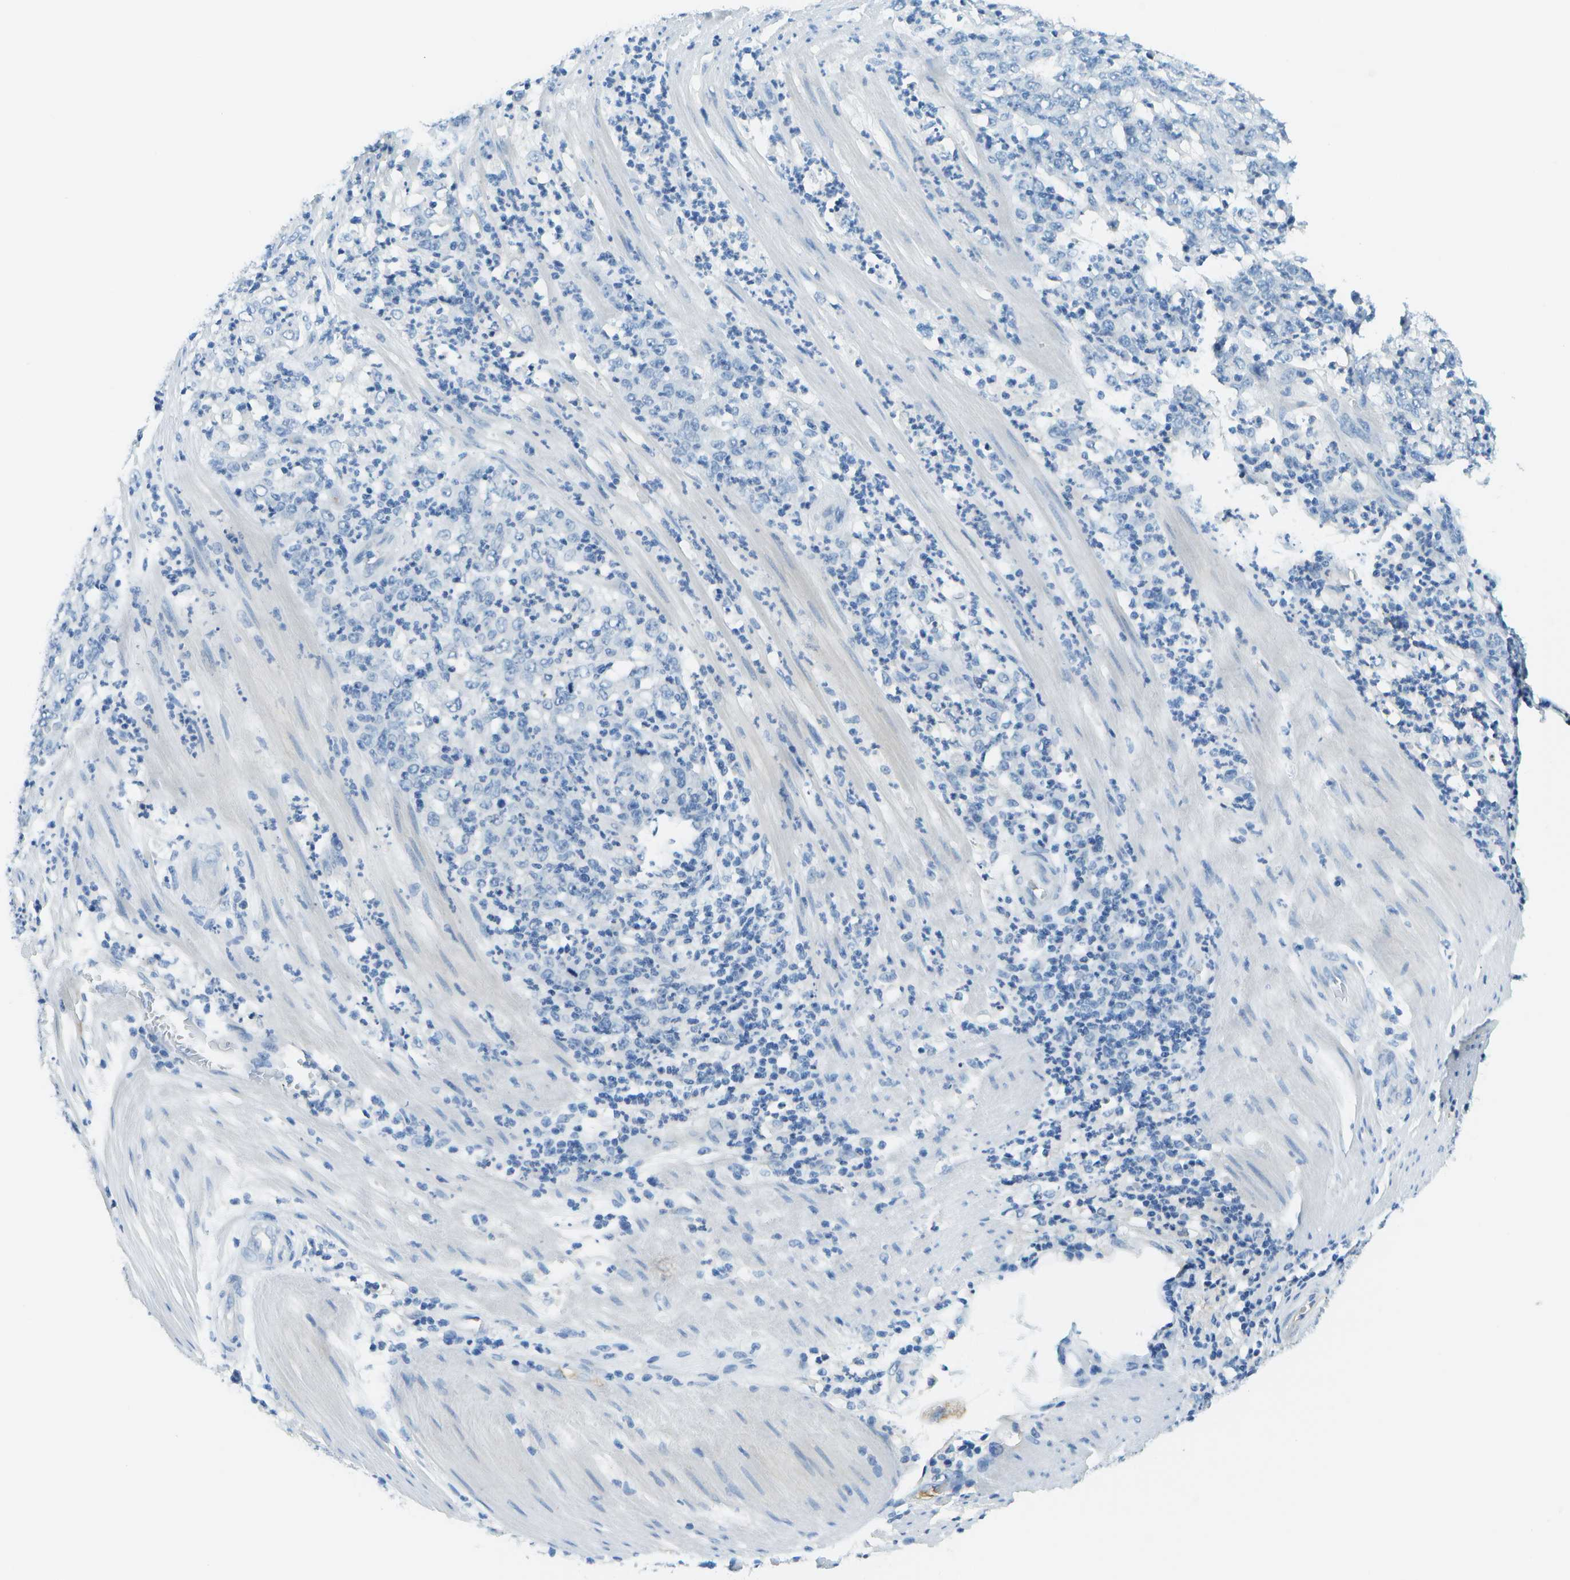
{"staining": {"intensity": "negative", "quantity": "none", "location": "none"}, "tissue": "stomach cancer", "cell_type": "Tumor cells", "image_type": "cancer", "snomed": [{"axis": "morphology", "description": "Adenocarcinoma, NOS"}, {"axis": "topography", "description": "Stomach, lower"}], "caption": "A high-resolution photomicrograph shows IHC staining of stomach cancer (adenocarcinoma), which reveals no significant staining in tumor cells.", "gene": "C1S", "patient": {"sex": "female", "age": 71}}